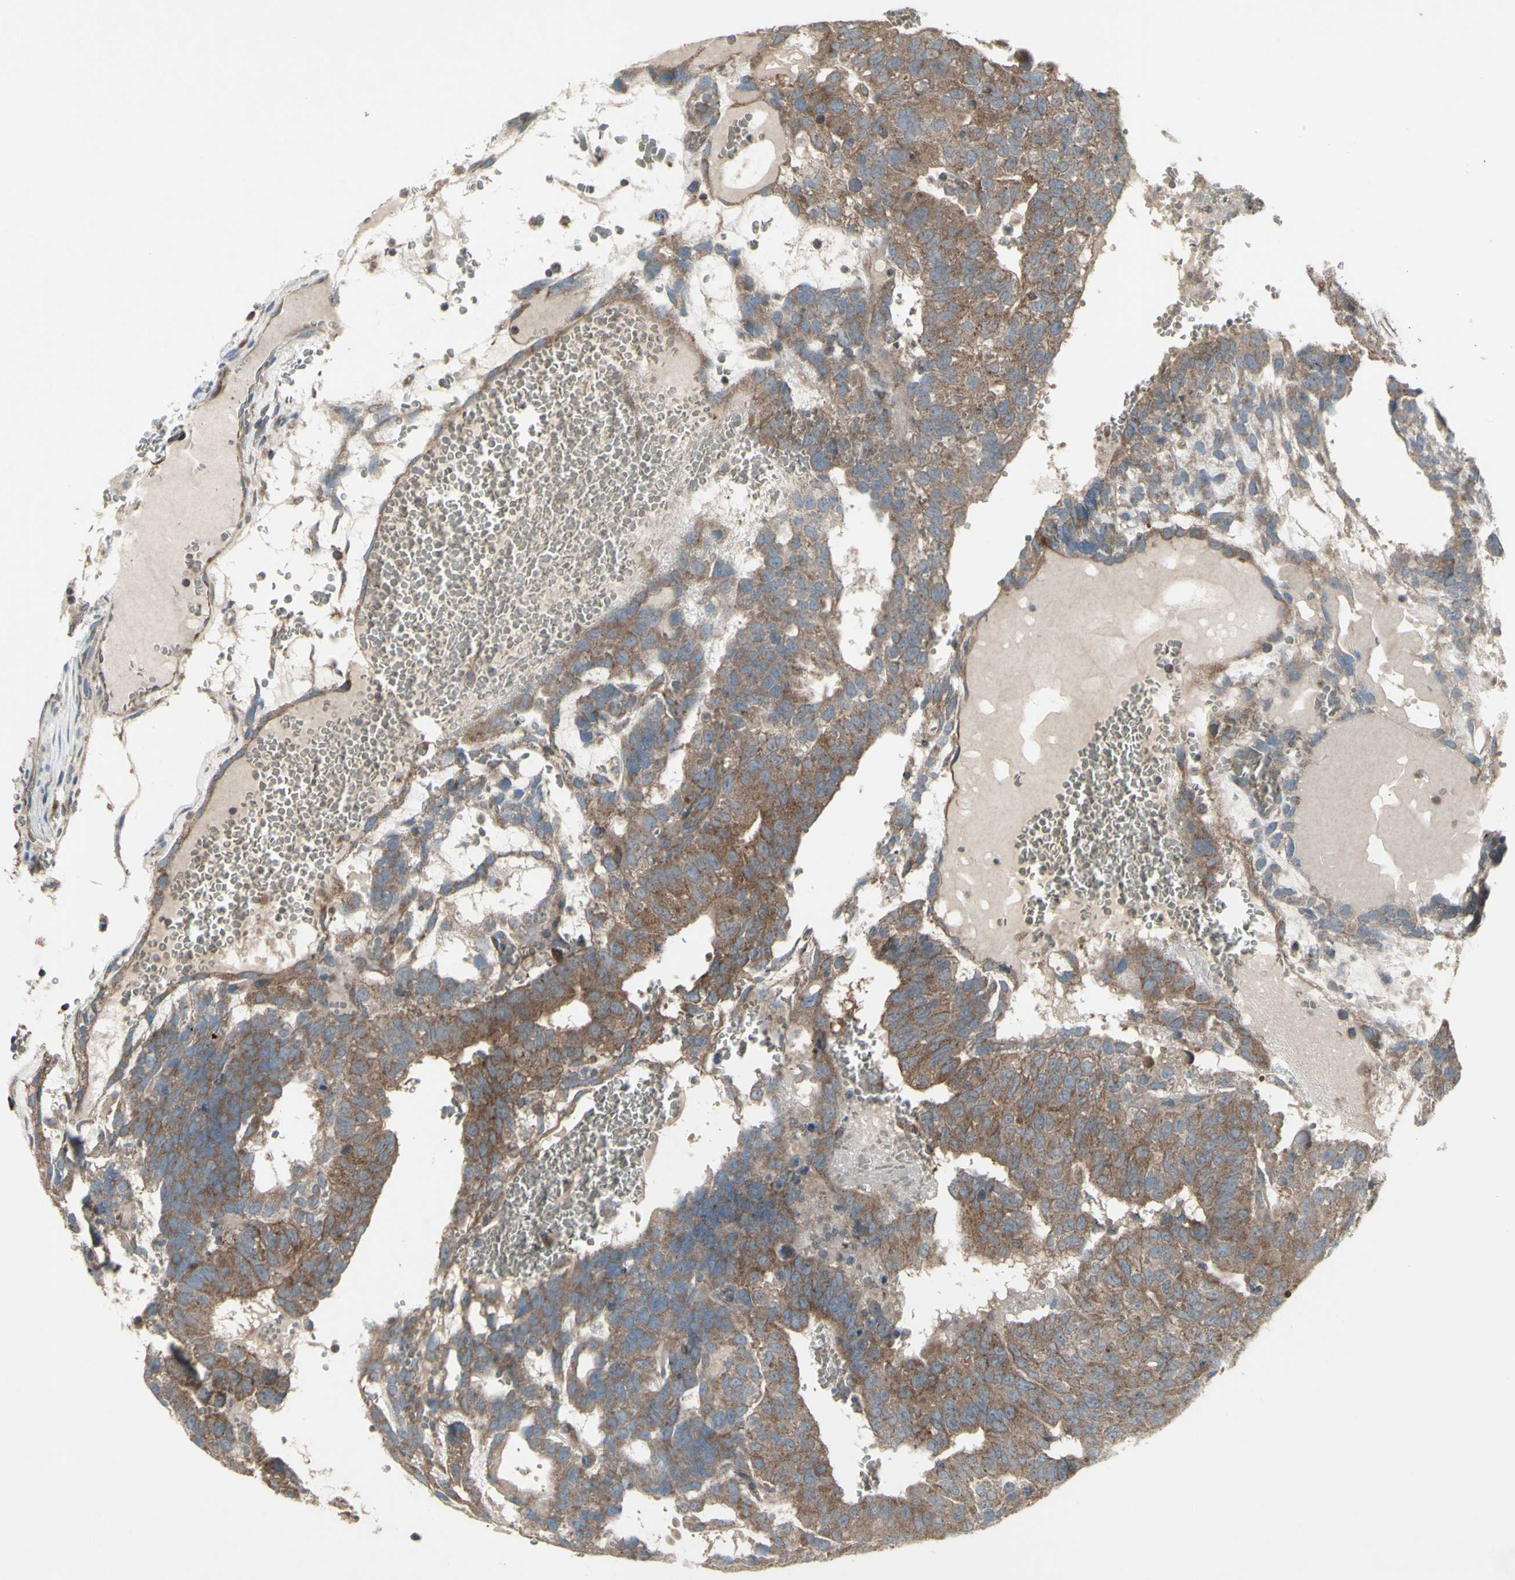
{"staining": {"intensity": "weak", "quantity": ">75%", "location": "cytoplasmic/membranous"}, "tissue": "testis cancer", "cell_type": "Tumor cells", "image_type": "cancer", "snomed": [{"axis": "morphology", "description": "Seminoma, NOS"}, {"axis": "morphology", "description": "Carcinoma, Embryonal, NOS"}, {"axis": "topography", "description": "Testis"}], "caption": "This histopathology image exhibits IHC staining of testis cancer (seminoma), with low weak cytoplasmic/membranous expression in about >75% of tumor cells.", "gene": "SHC1", "patient": {"sex": "male", "age": 52}}